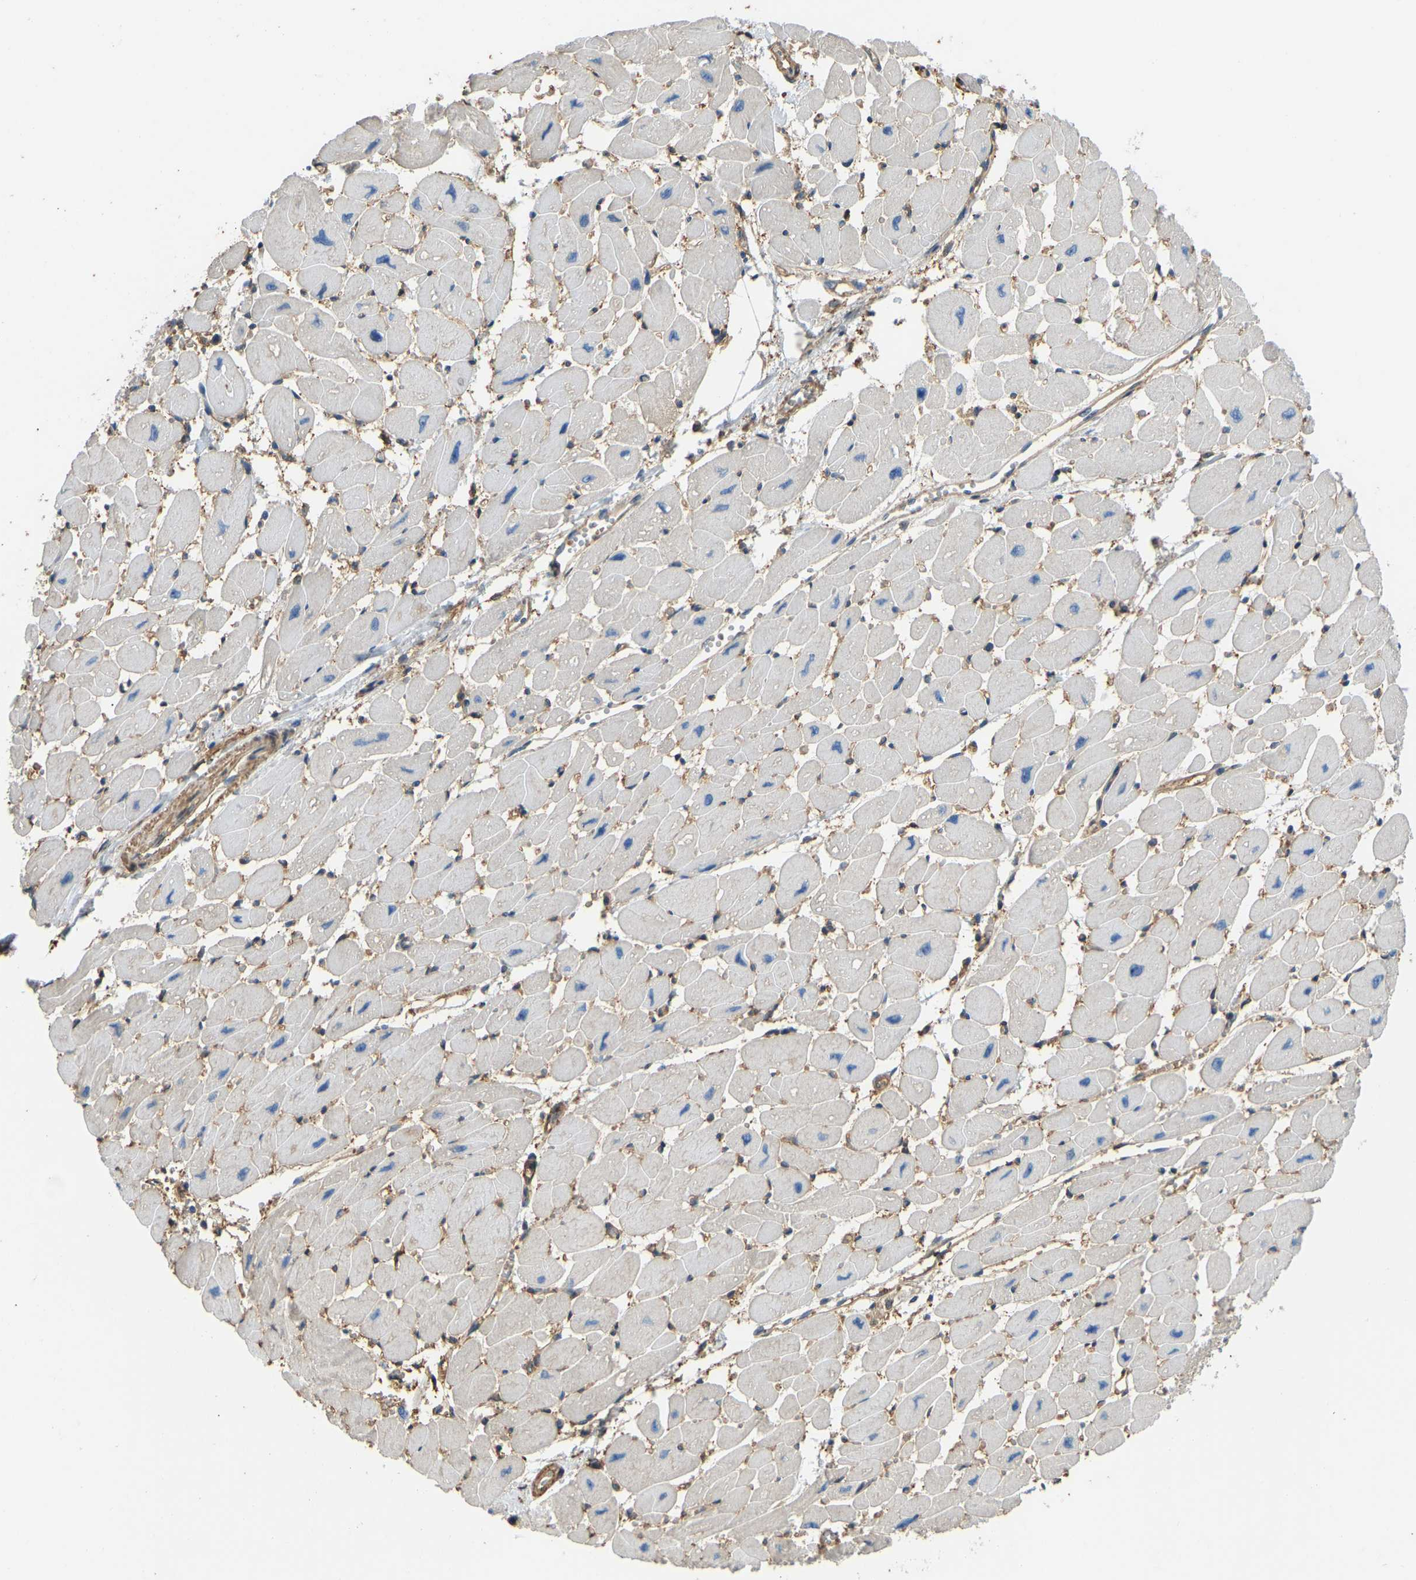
{"staining": {"intensity": "negative", "quantity": "none", "location": "none"}, "tissue": "heart muscle", "cell_type": "Cardiomyocytes", "image_type": "normal", "snomed": [{"axis": "morphology", "description": "Normal tissue, NOS"}, {"axis": "topography", "description": "Heart"}], "caption": "Immunohistochemical staining of normal heart muscle exhibits no significant expression in cardiomyocytes.", "gene": "OS9", "patient": {"sex": "female", "age": 54}}